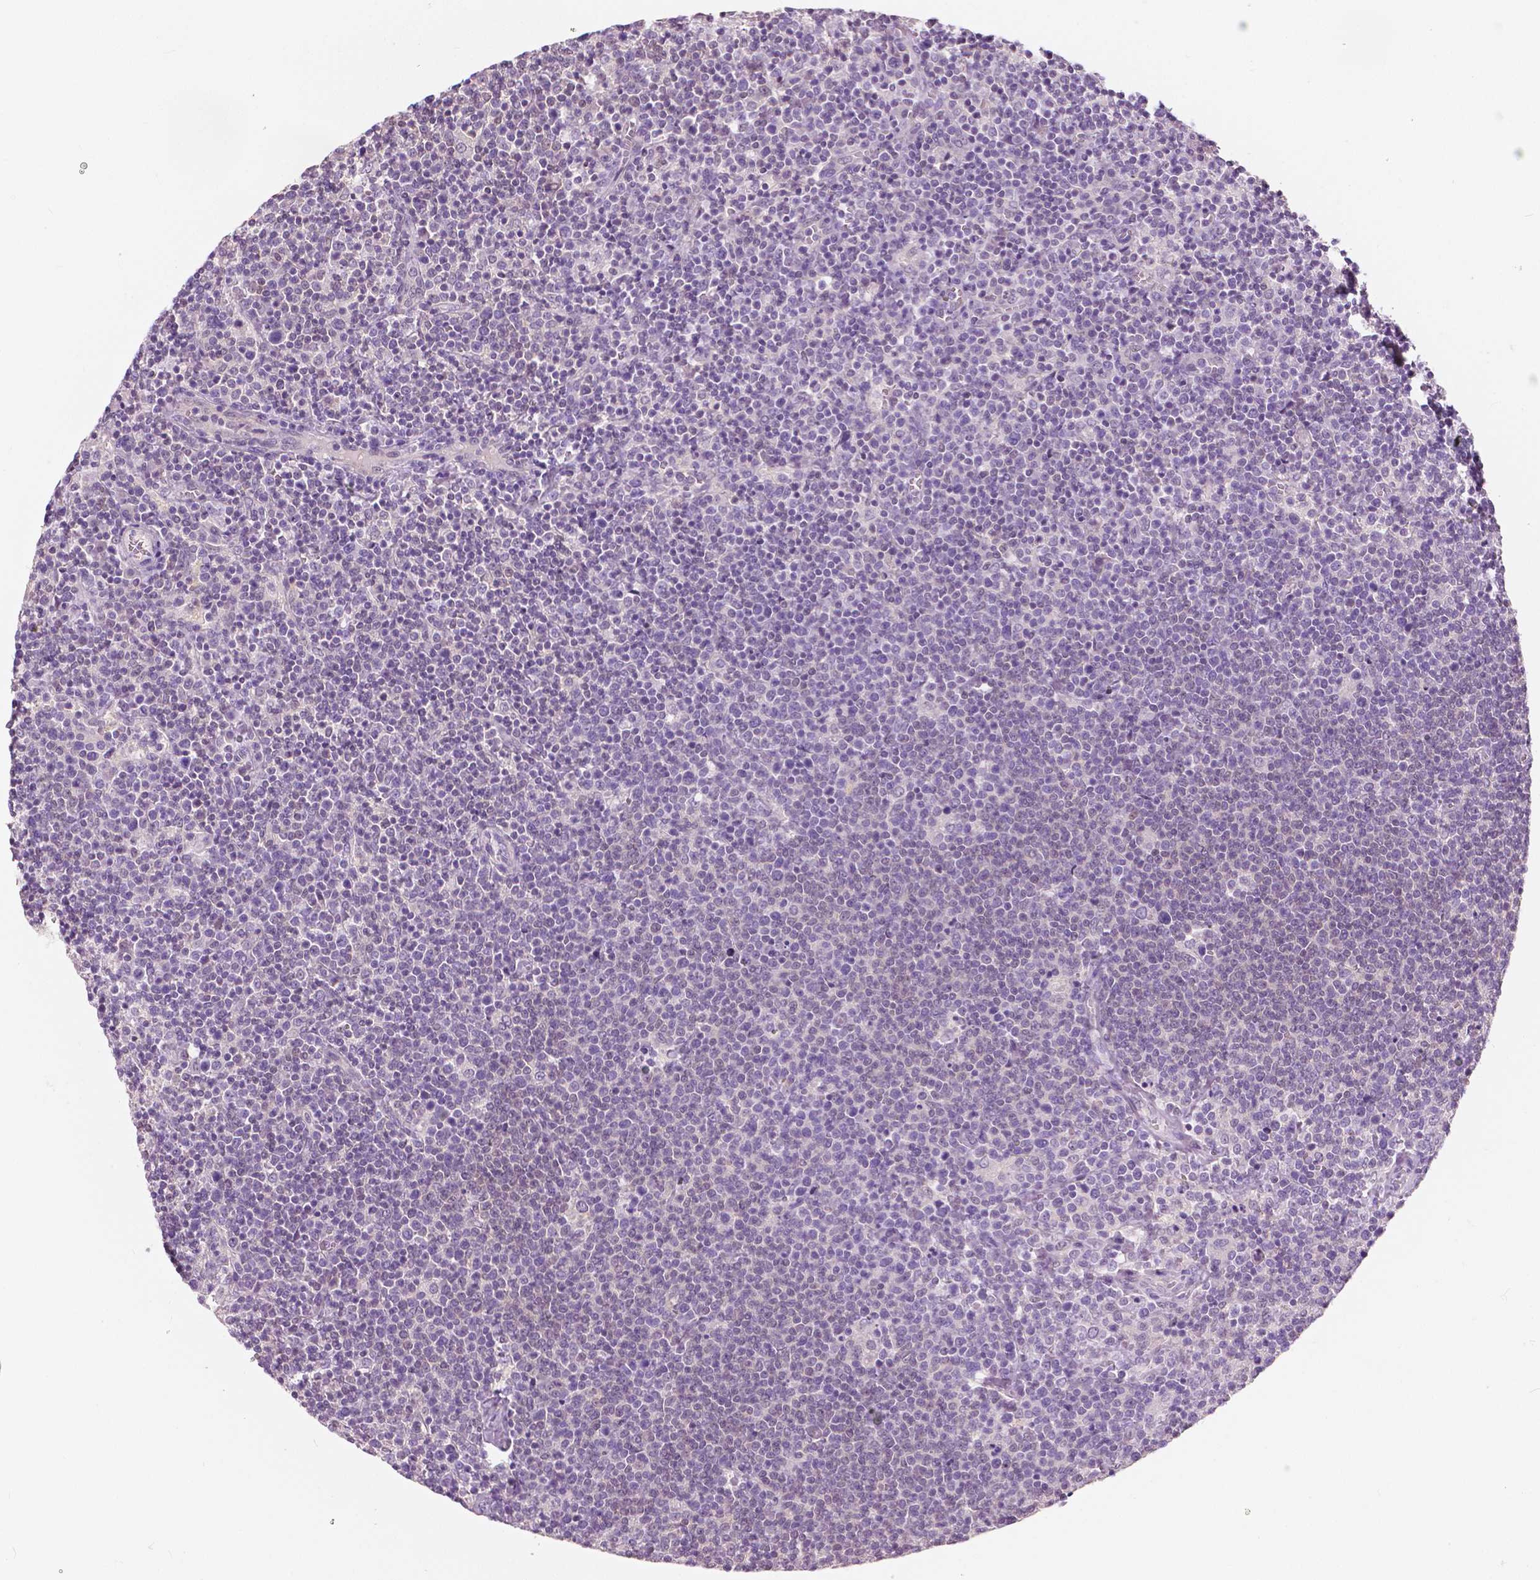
{"staining": {"intensity": "negative", "quantity": "none", "location": "none"}, "tissue": "lymphoma", "cell_type": "Tumor cells", "image_type": "cancer", "snomed": [{"axis": "morphology", "description": "Malignant lymphoma, non-Hodgkin's type, High grade"}, {"axis": "topography", "description": "Lymph node"}], "caption": "High power microscopy histopathology image of an immunohistochemistry (IHC) photomicrograph of high-grade malignant lymphoma, non-Hodgkin's type, revealing no significant expression in tumor cells.", "gene": "TKFC", "patient": {"sex": "male", "age": 61}}